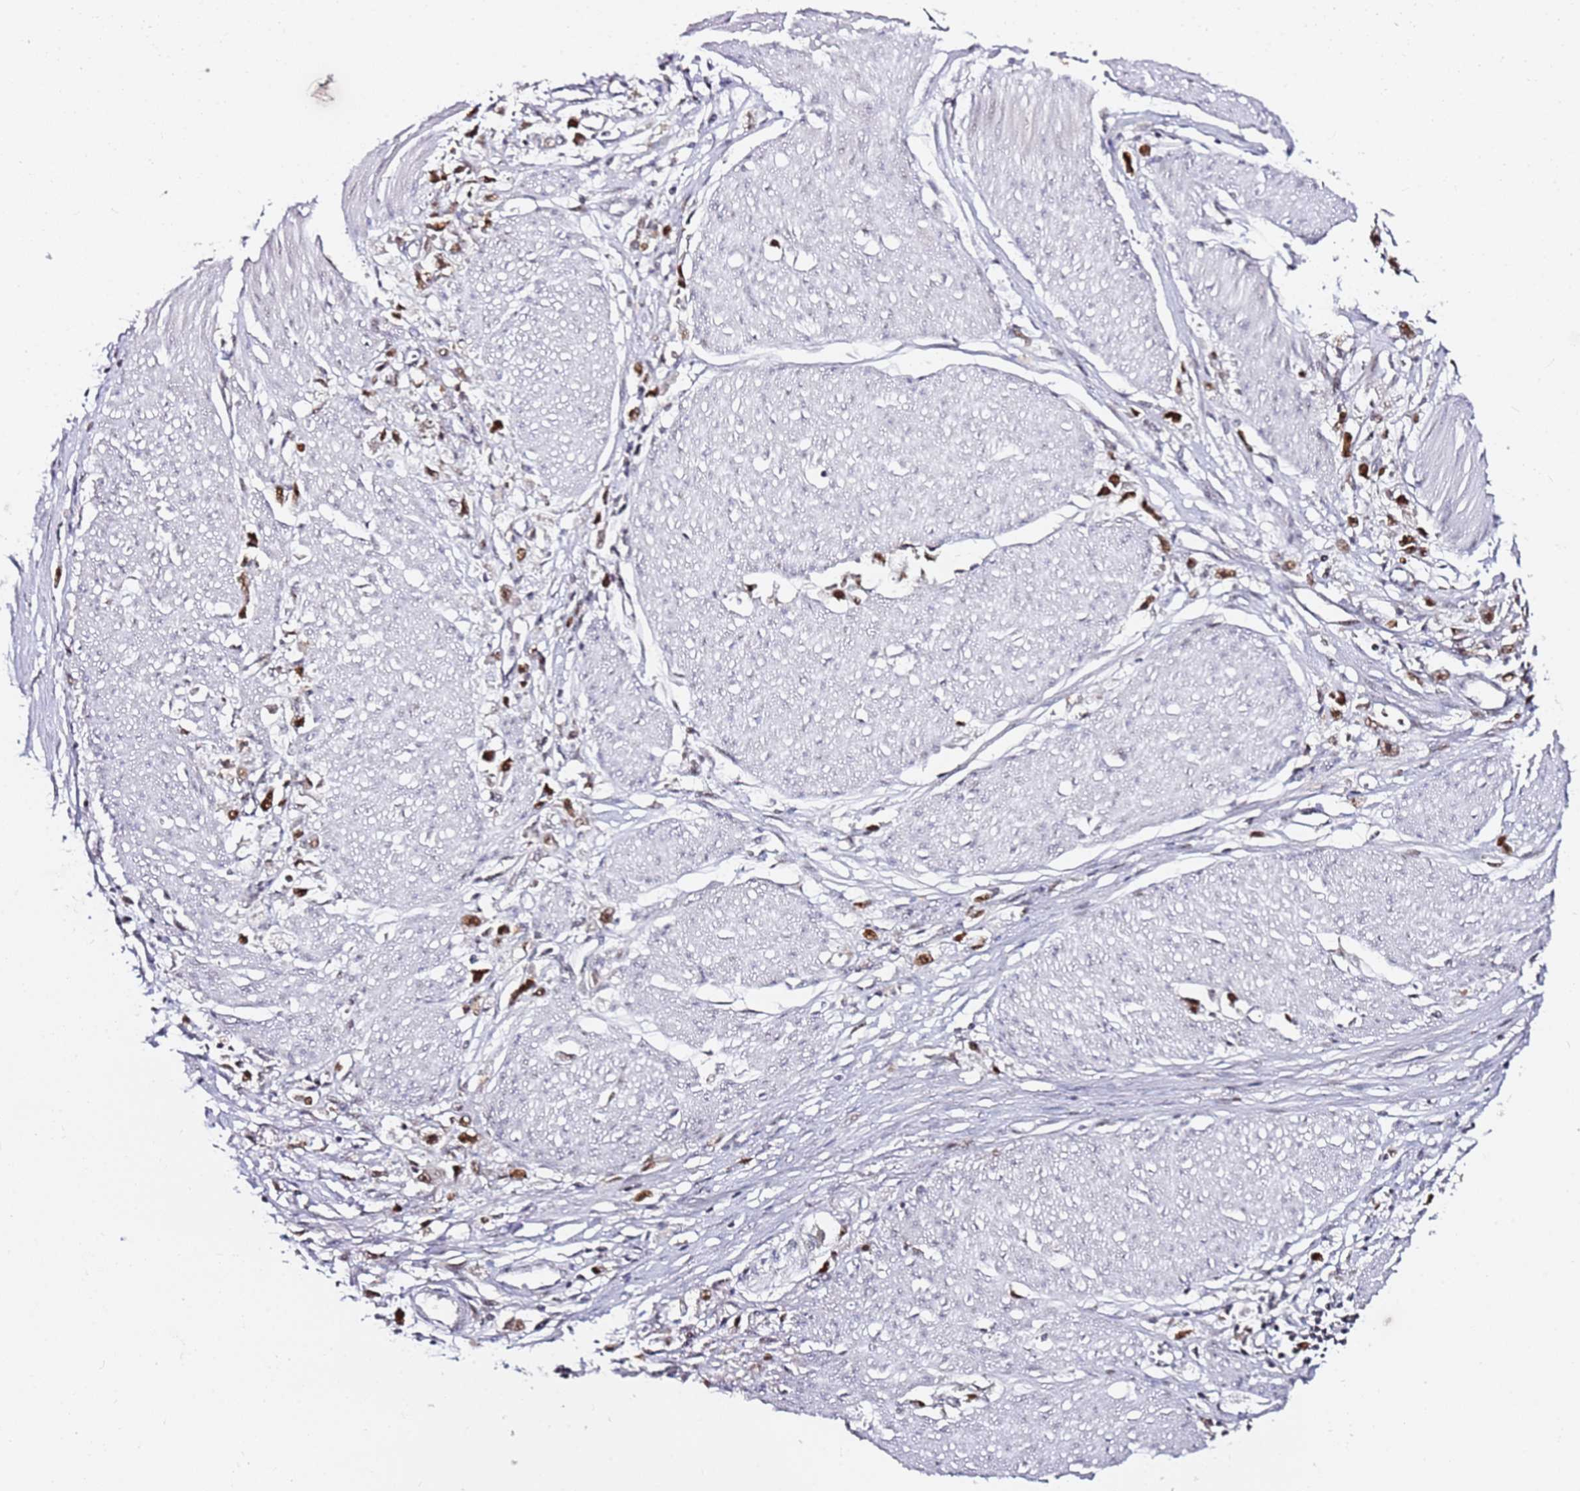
{"staining": {"intensity": "moderate", "quantity": ">75%", "location": "nuclear"}, "tissue": "stomach cancer", "cell_type": "Tumor cells", "image_type": "cancer", "snomed": [{"axis": "morphology", "description": "Adenocarcinoma, NOS"}, {"axis": "topography", "description": "Stomach"}], "caption": "IHC of human stomach cancer (adenocarcinoma) demonstrates medium levels of moderate nuclear expression in approximately >75% of tumor cells.", "gene": "FCF1", "patient": {"sex": "female", "age": 59}}